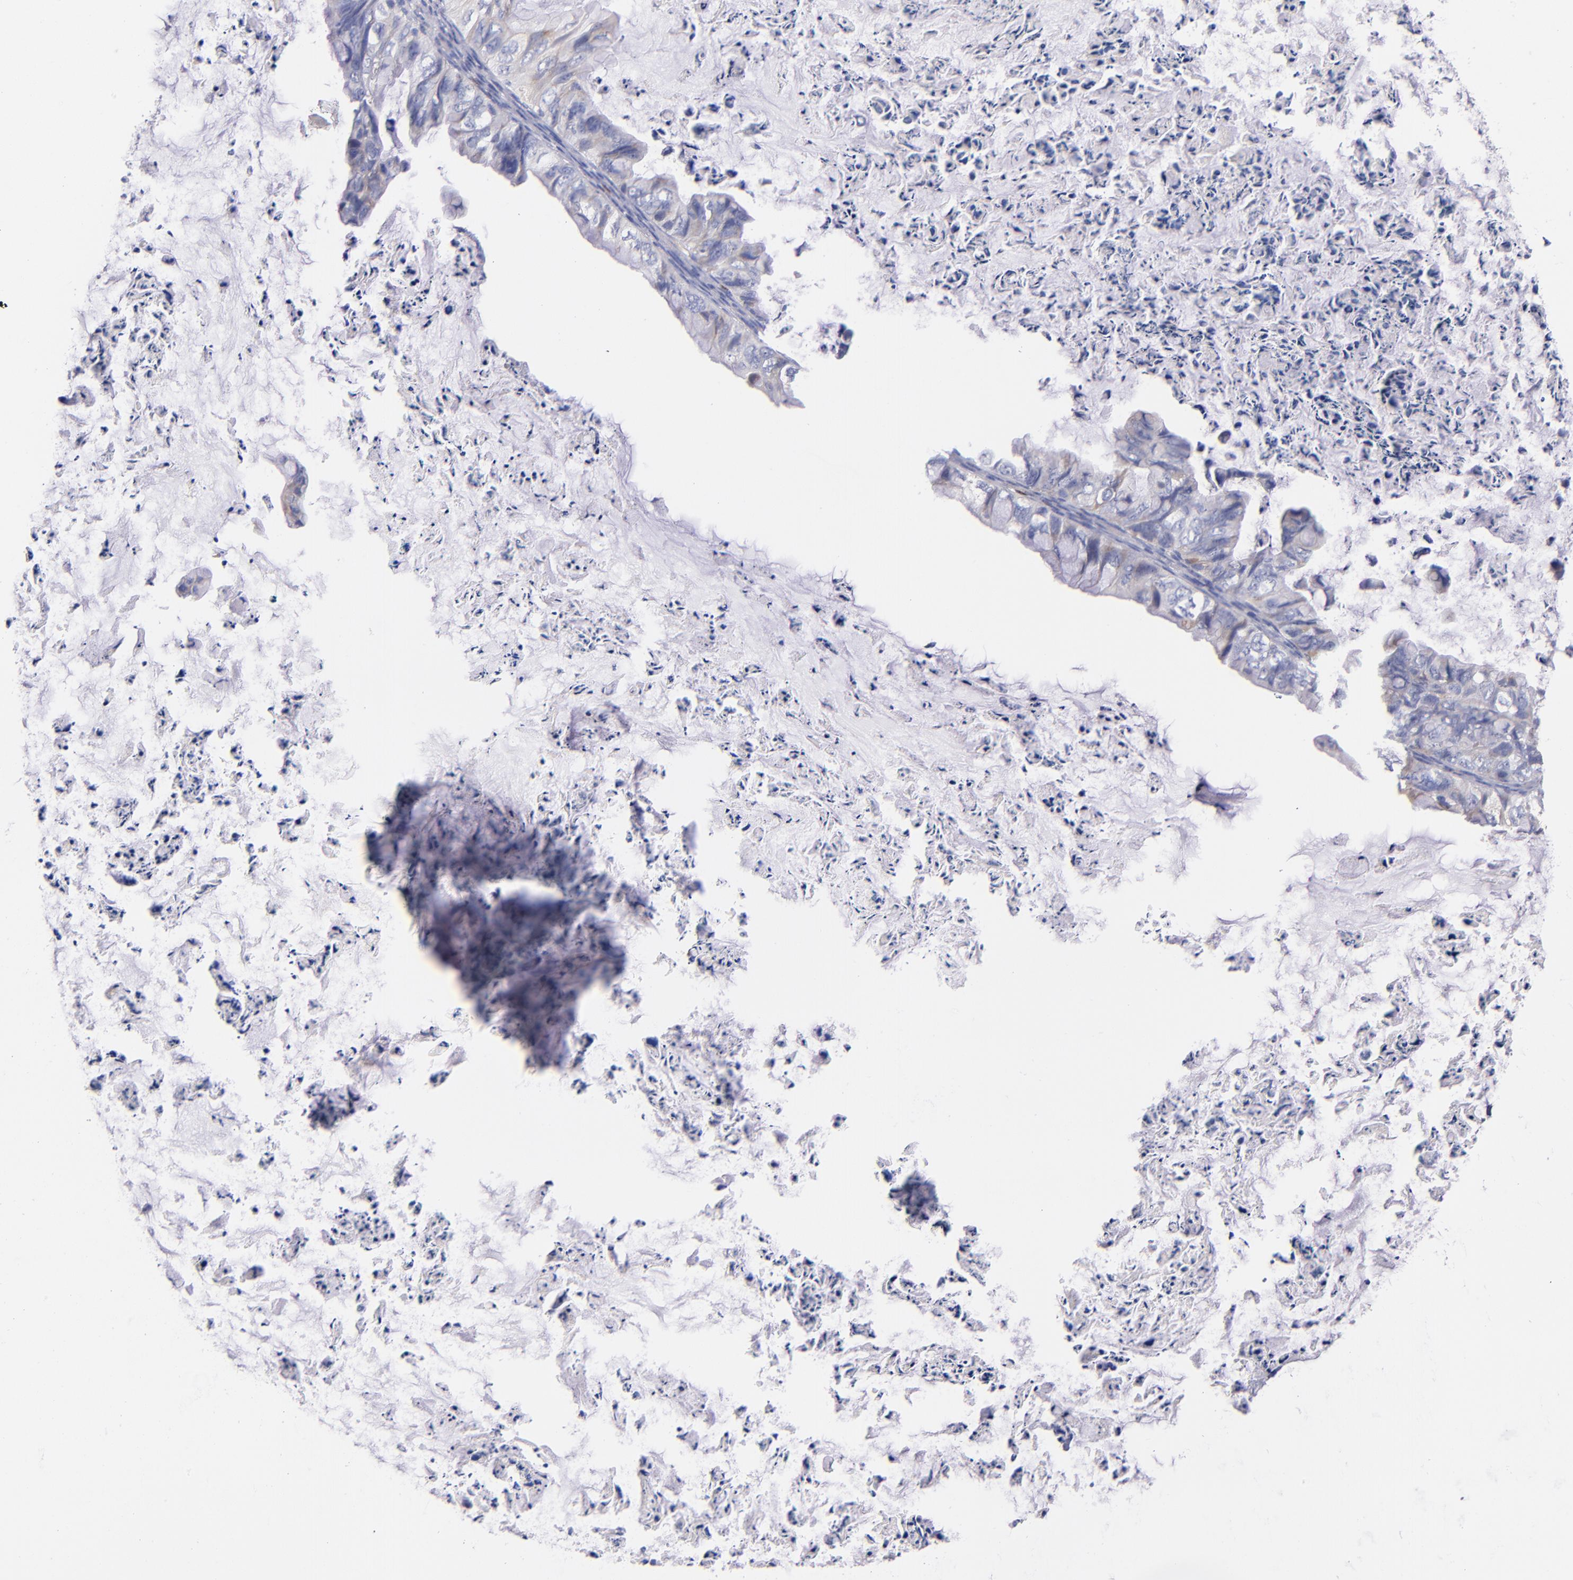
{"staining": {"intensity": "negative", "quantity": "none", "location": "none"}, "tissue": "ovarian cancer", "cell_type": "Tumor cells", "image_type": "cancer", "snomed": [{"axis": "morphology", "description": "Cystadenocarcinoma, mucinous, NOS"}, {"axis": "topography", "description": "Ovary"}], "caption": "This is an immunohistochemistry histopathology image of ovarian cancer (mucinous cystadenocarcinoma). There is no expression in tumor cells.", "gene": "SRF", "patient": {"sex": "female", "age": 36}}